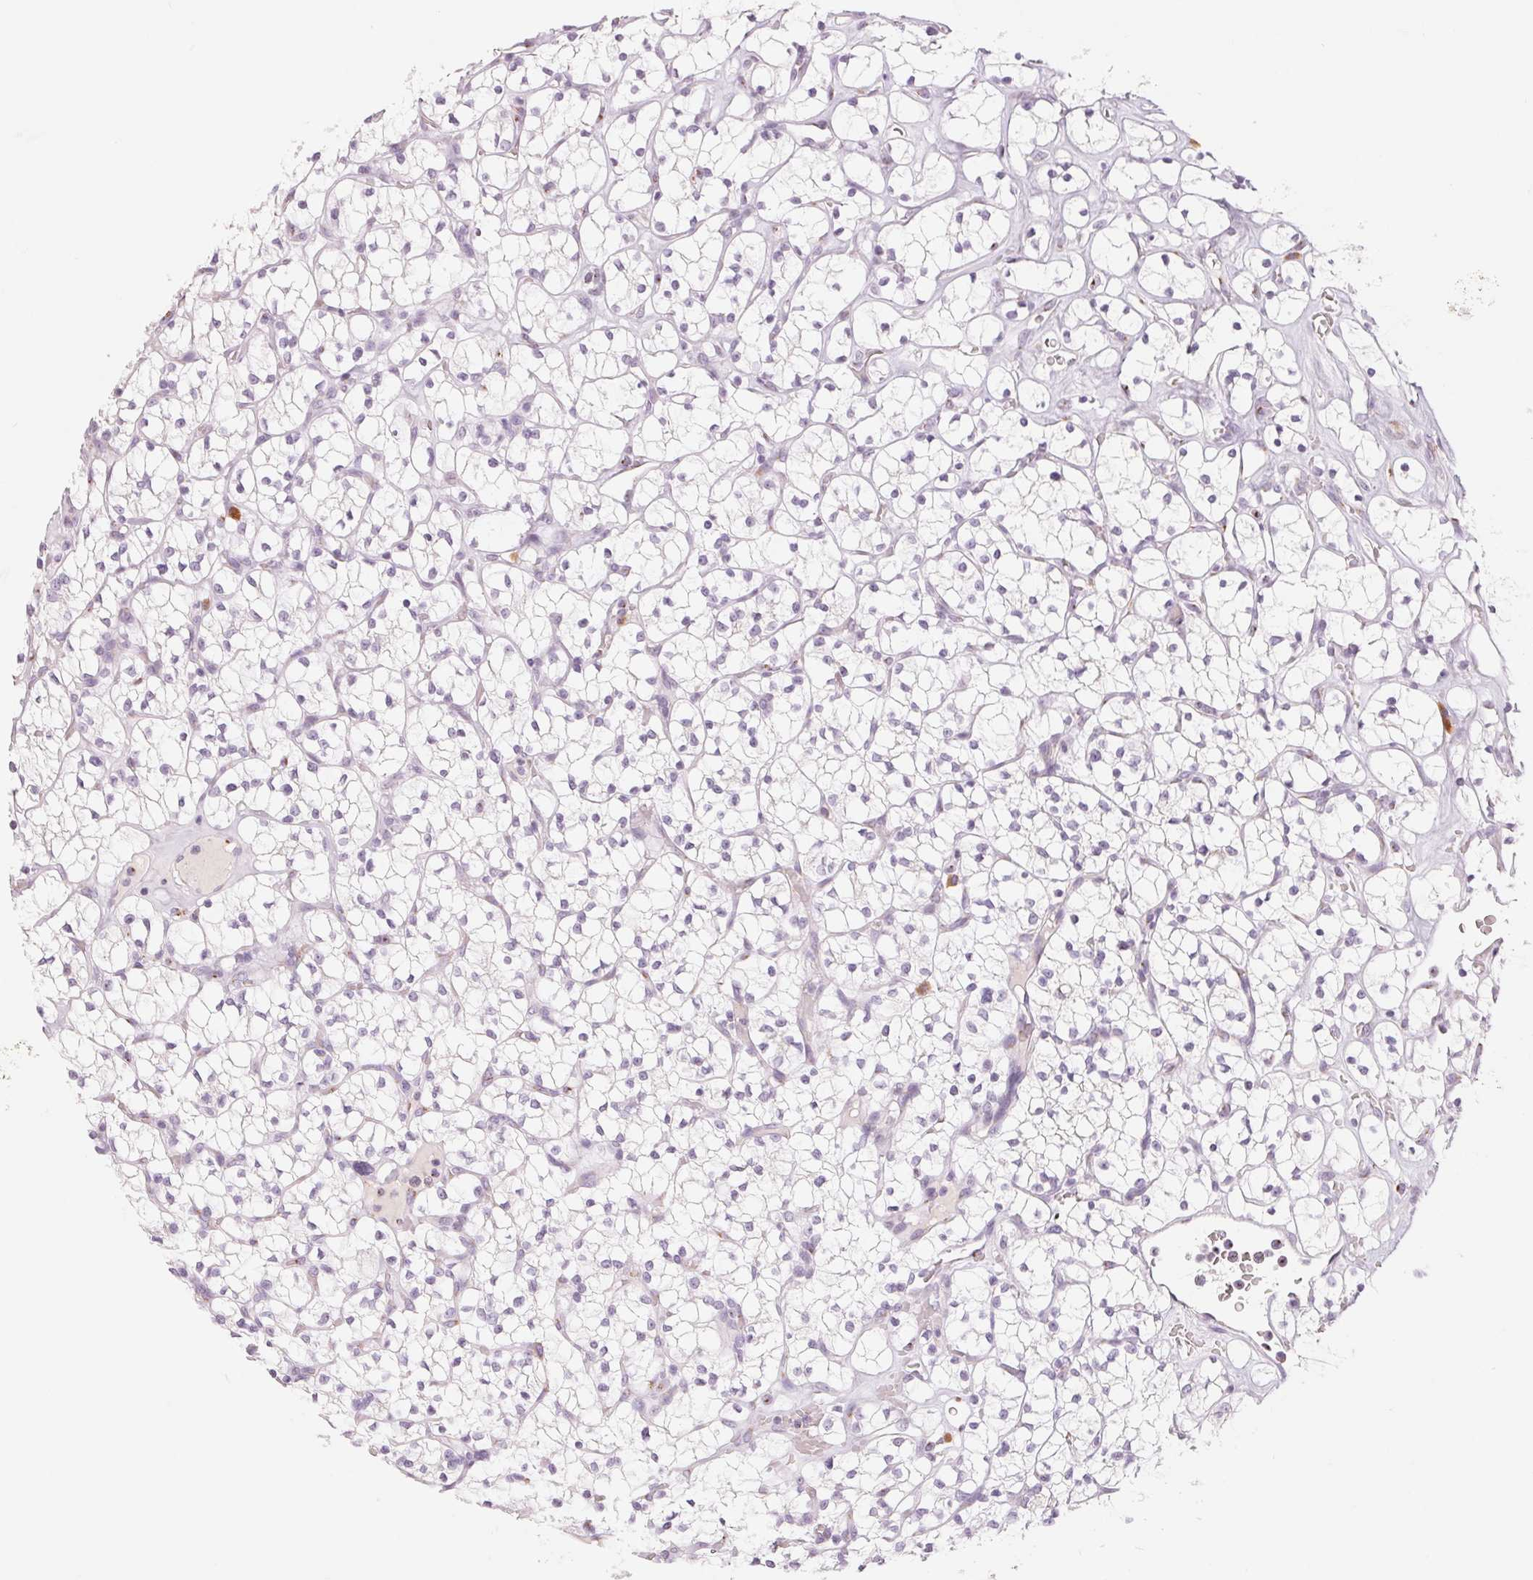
{"staining": {"intensity": "negative", "quantity": "none", "location": "none"}, "tissue": "renal cancer", "cell_type": "Tumor cells", "image_type": "cancer", "snomed": [{"axis": "morphology", "description": "Adenocarcinoma, NOS"}, {"axis": "topography", "description": "Kidney"}], "caption": "This histopathology image is of renal cancer stained with immunohistochemistry (IHC) to label a protein in brown with the nuclei are counter-stained blue. There is no positivity in tumor cells.", "gene": "GALNT7", "patient": {"sex": "female", "age": 64}}